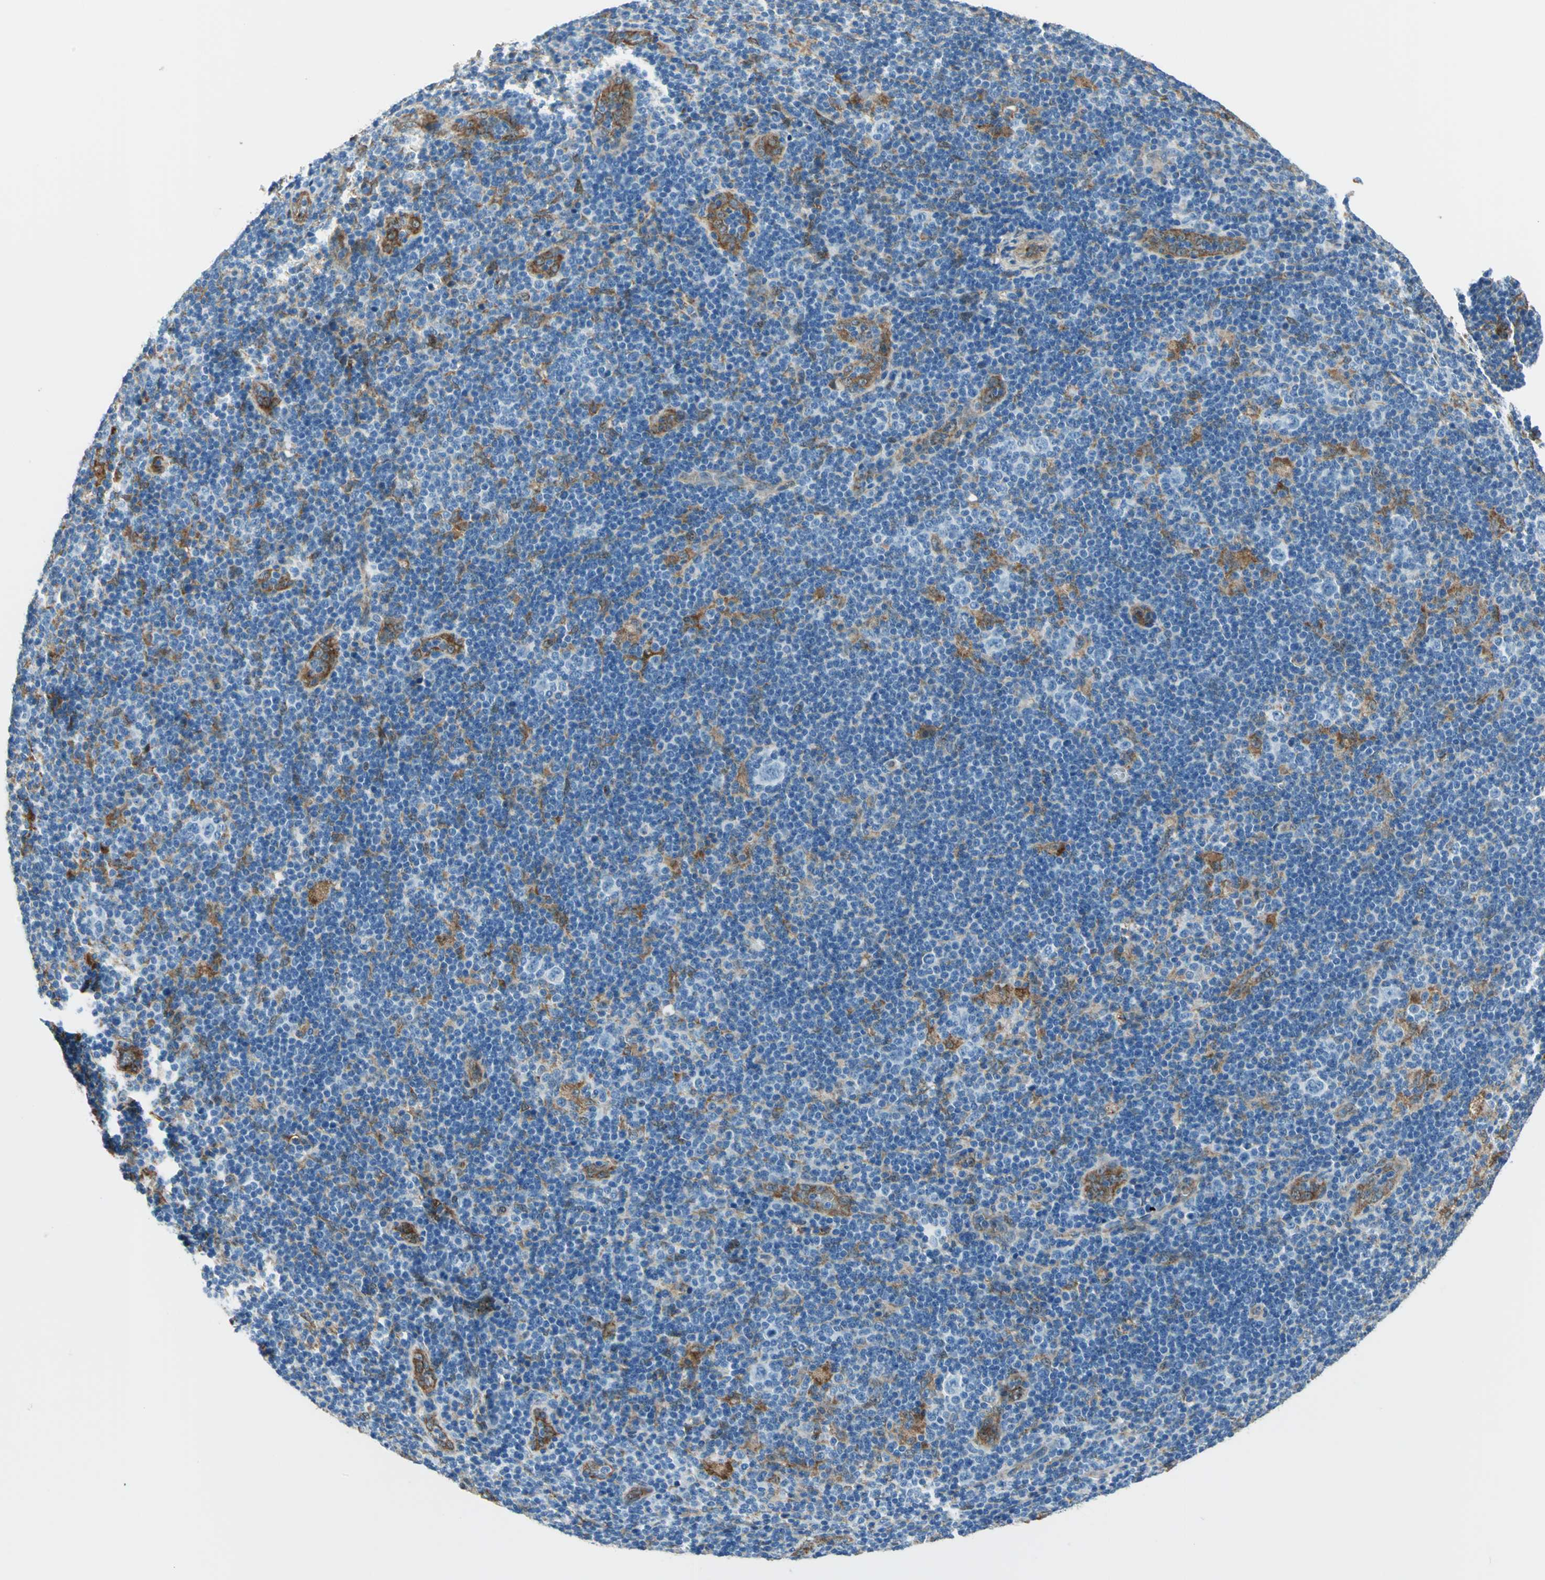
{"staining": {"intensity": "negative", "quantity": "none", "location": "none"}, "tissue": "lymphoma", "cell_type": "Tumor cells", "image_type": "cancer", "snomed": [{"axis": "morphology", "description": "Hodgkin's disease, NOS"}, {"axis": "topography", "description": "Lymph node"}], "caption": "High magnification brightfield microscopy of lymphoma stained with DAB (3,3'-diaminobenzidine) (brown) and counterstained with hematoxylin (blue): tumor cells show no significant staining.", "gene": "HSPB1", "patient": {"sex": "female", "age": 57}}